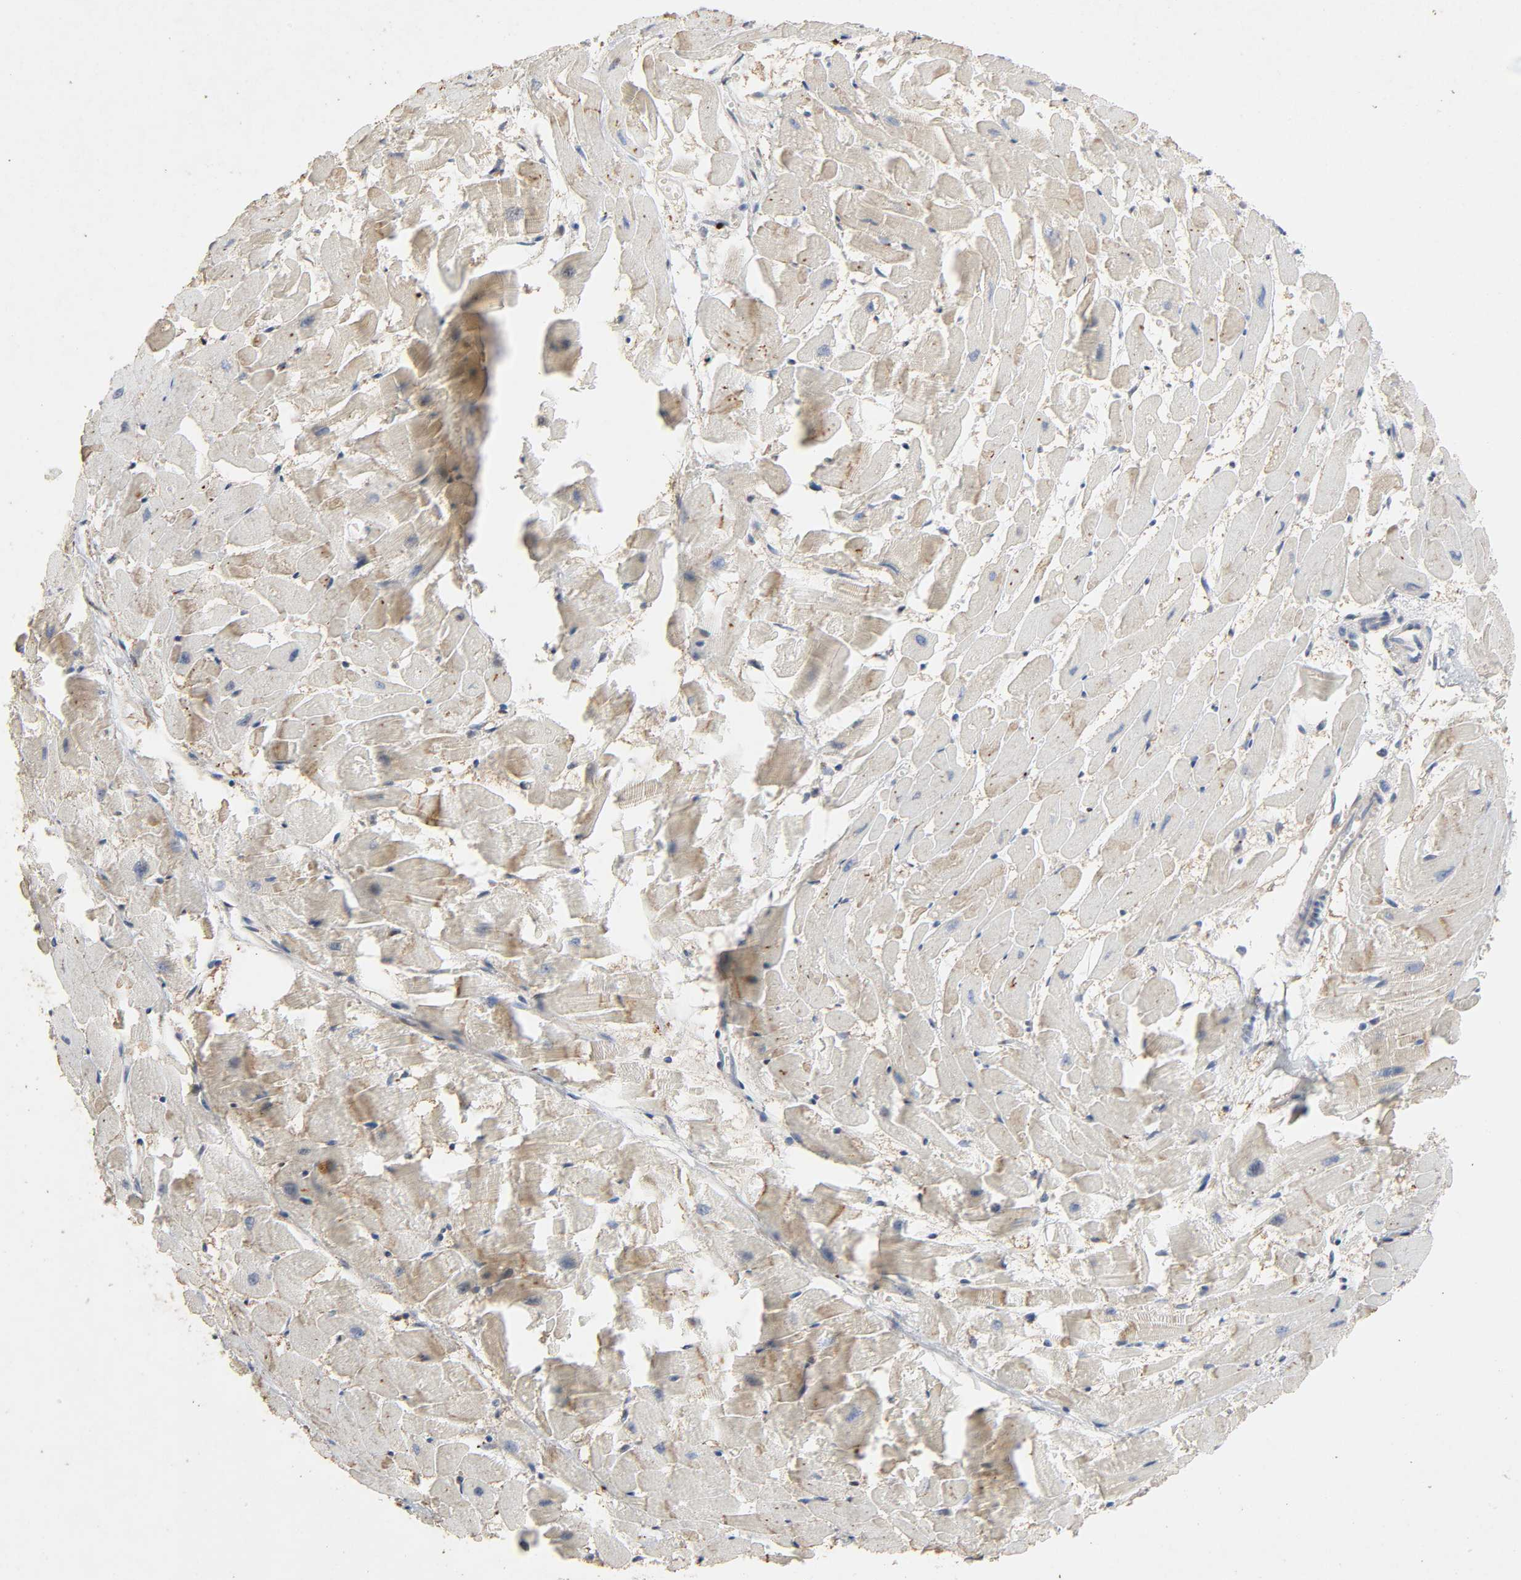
{"staining": {"intensity": "weak", "quantity": "<25%", "location": "cytoplasmic/membranous"}, "tissue": "heart muscle", "cell_type": "Cardiomyocytes", "image_type": "normal", "snomed": [{"axis": "morphology", "description": "Normal tissue, NOS"}, {"axis": "topography", "description": "Heart"}], "caption": "Immunohistochemistry (IHC) image of normal heart muscle: heart muscle stained with DAB reveals no significant protein positivity in cardiomyocytes.", "gene": "CDK6", "patient": {"sex": "female", "age": 19}}